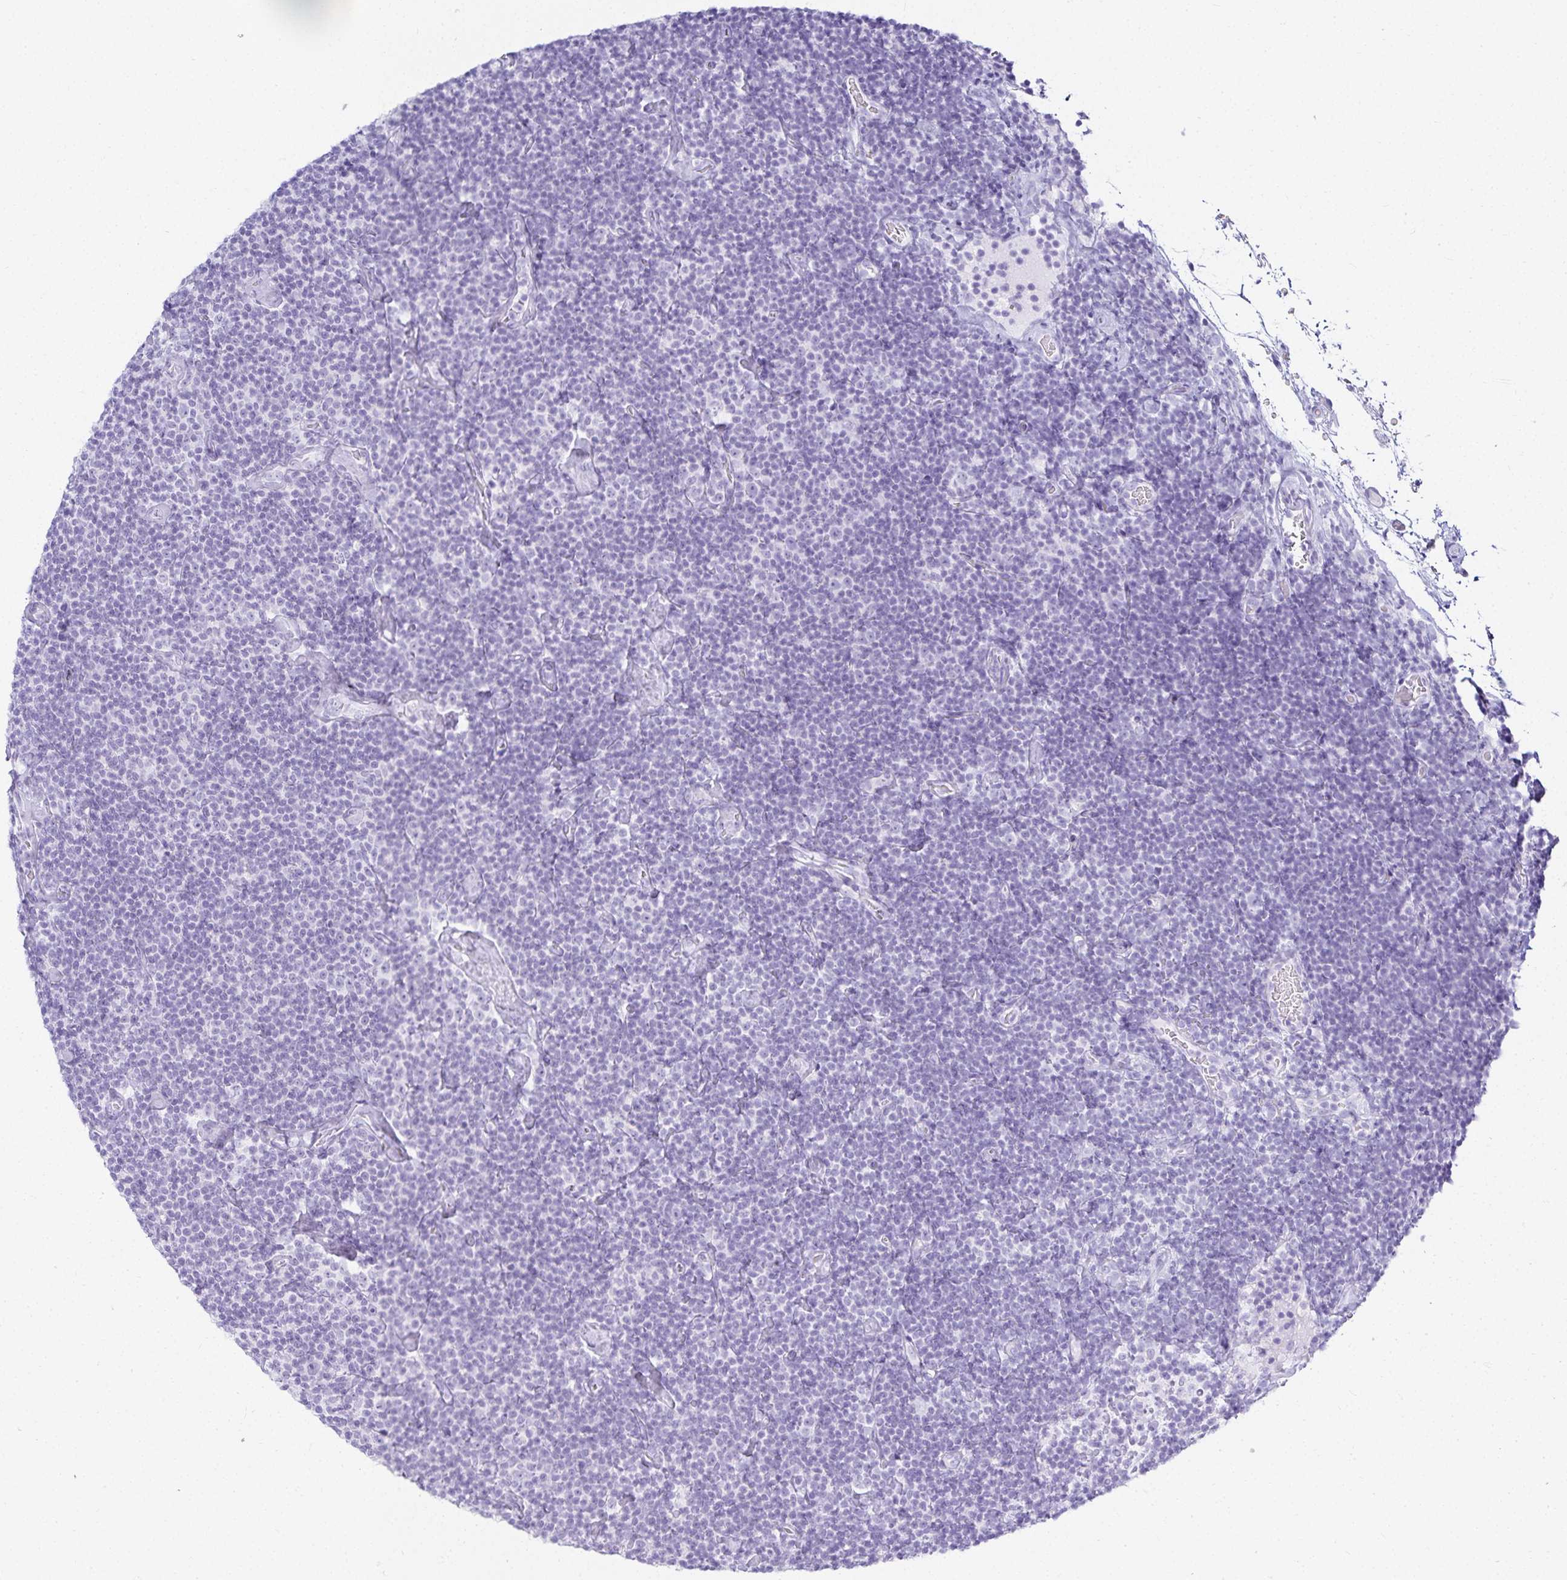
{"staining": {"intensity": "negative", "quantity": "none", "location": "none"}, "tissue": "lymphoma", "cell_type": "Tumor cells", "image_type": "cancer", "snomed": [{"axis": "morphology", "description": "Malignant lymphoma, non-Hodgkin's type, Low grade"}, {"axis": "topography", "description": "Lymph node"}], "caption": "A high-resolution micrograph shows IHC staining of low-grade malignant lymphoma, non-Hodgkin's type, which exhibits no significant expression in tumor cells.", "gene": "GP2", "patient": {"sex": "male", "age": 81}}